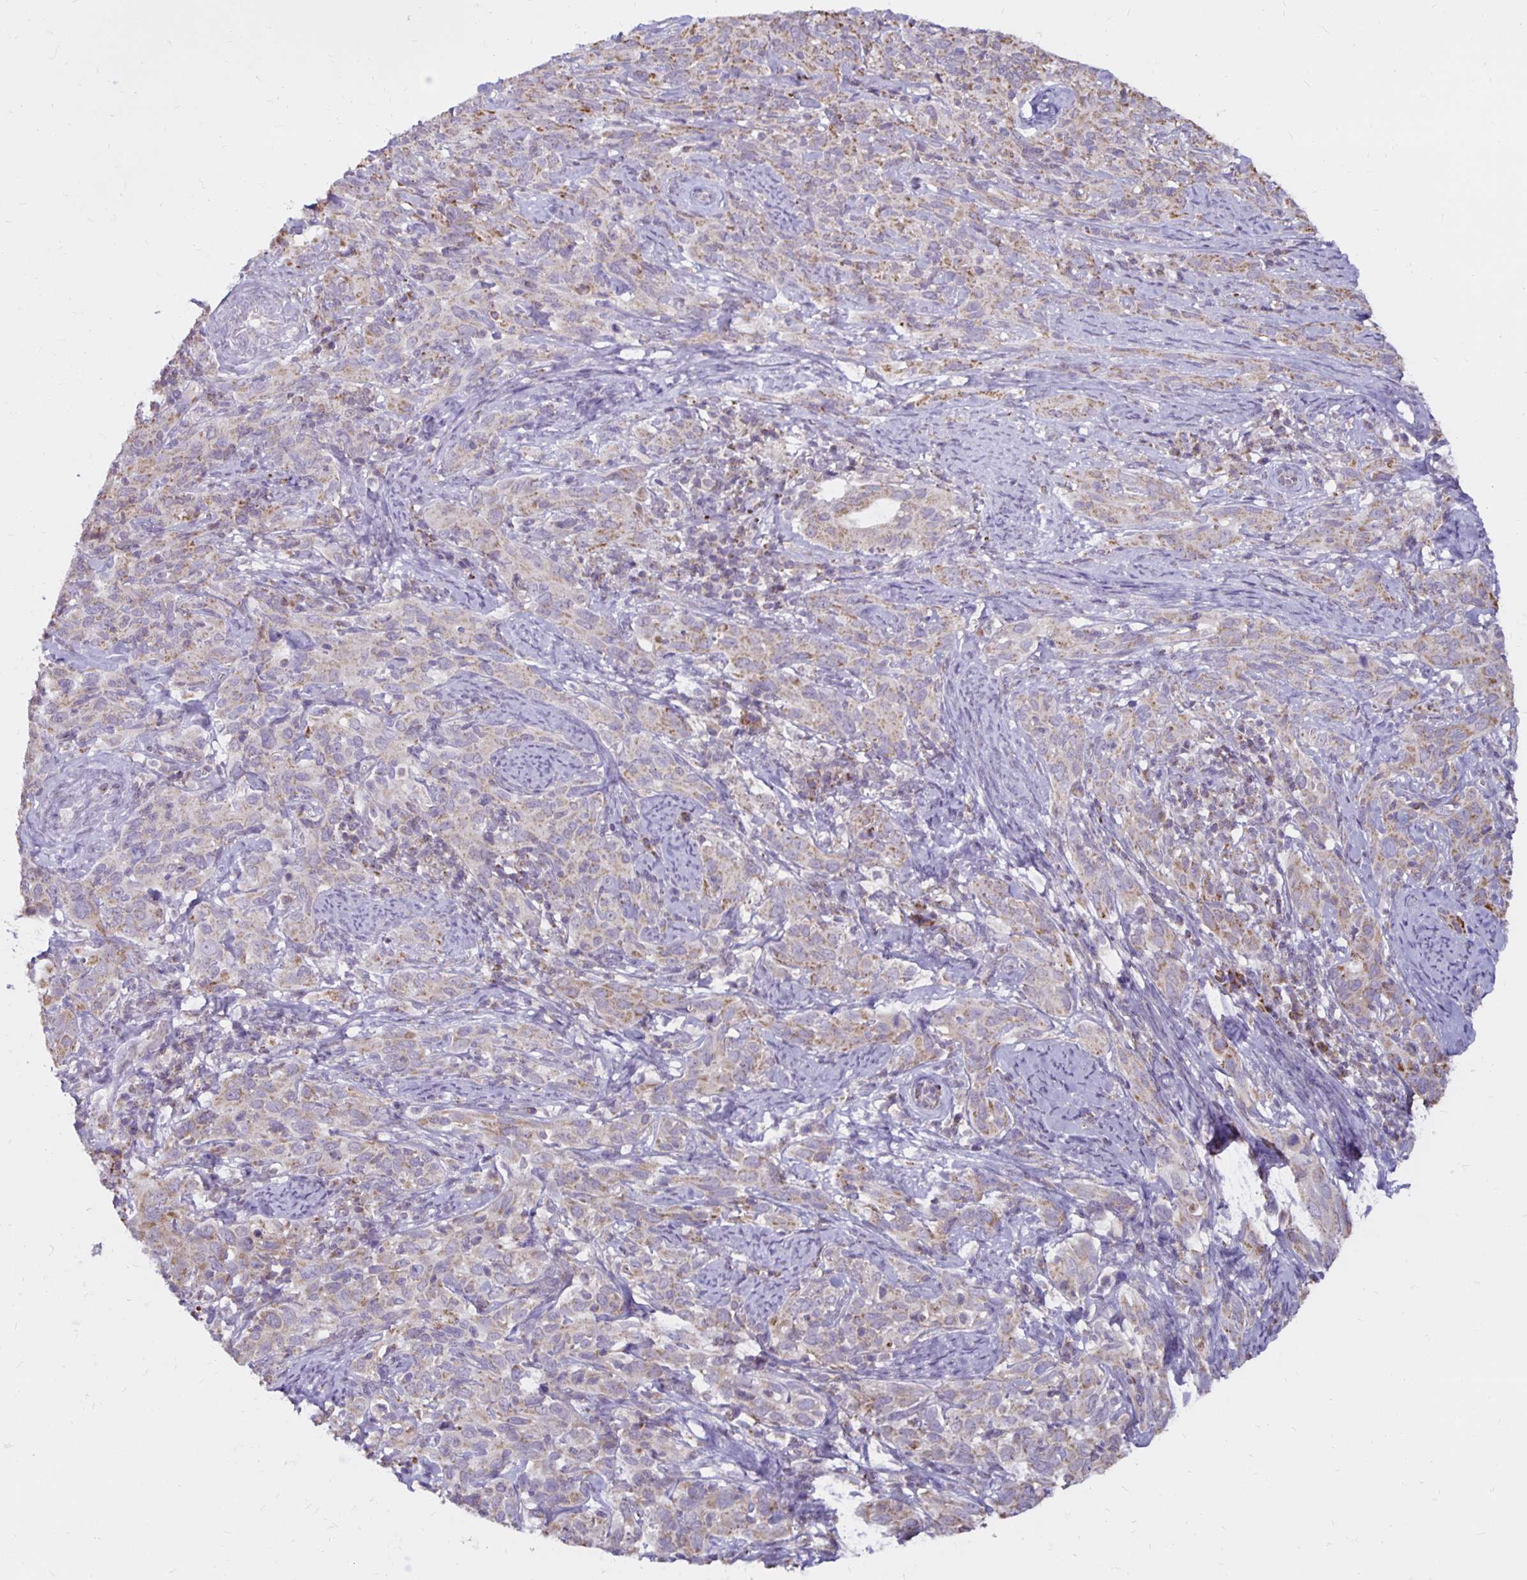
{"staining": {"intensity": "weak", "quantity": "25%-75%", "location": "cytoplasmic/membranous"}, "tissue": "cervical cancer", "cell_type": "Tumor cells", "image_type": "cancer", "snomed": [{"axis": "morphology", "description": "Normal tissue, NOS"}, {"axis": "morphology", "description": "Squamous cell carcinoma, NOS"}, {"axis": "topography", "description": "Cervix"}], "caption": "IHC (DAB) staining of human cervical cancer exhibits weak cytoplasmic/membranous protein expression in about 25%-75% of tumor cells.", "gene": "IER3", "patient": {"sex": "female", "age": 51}}